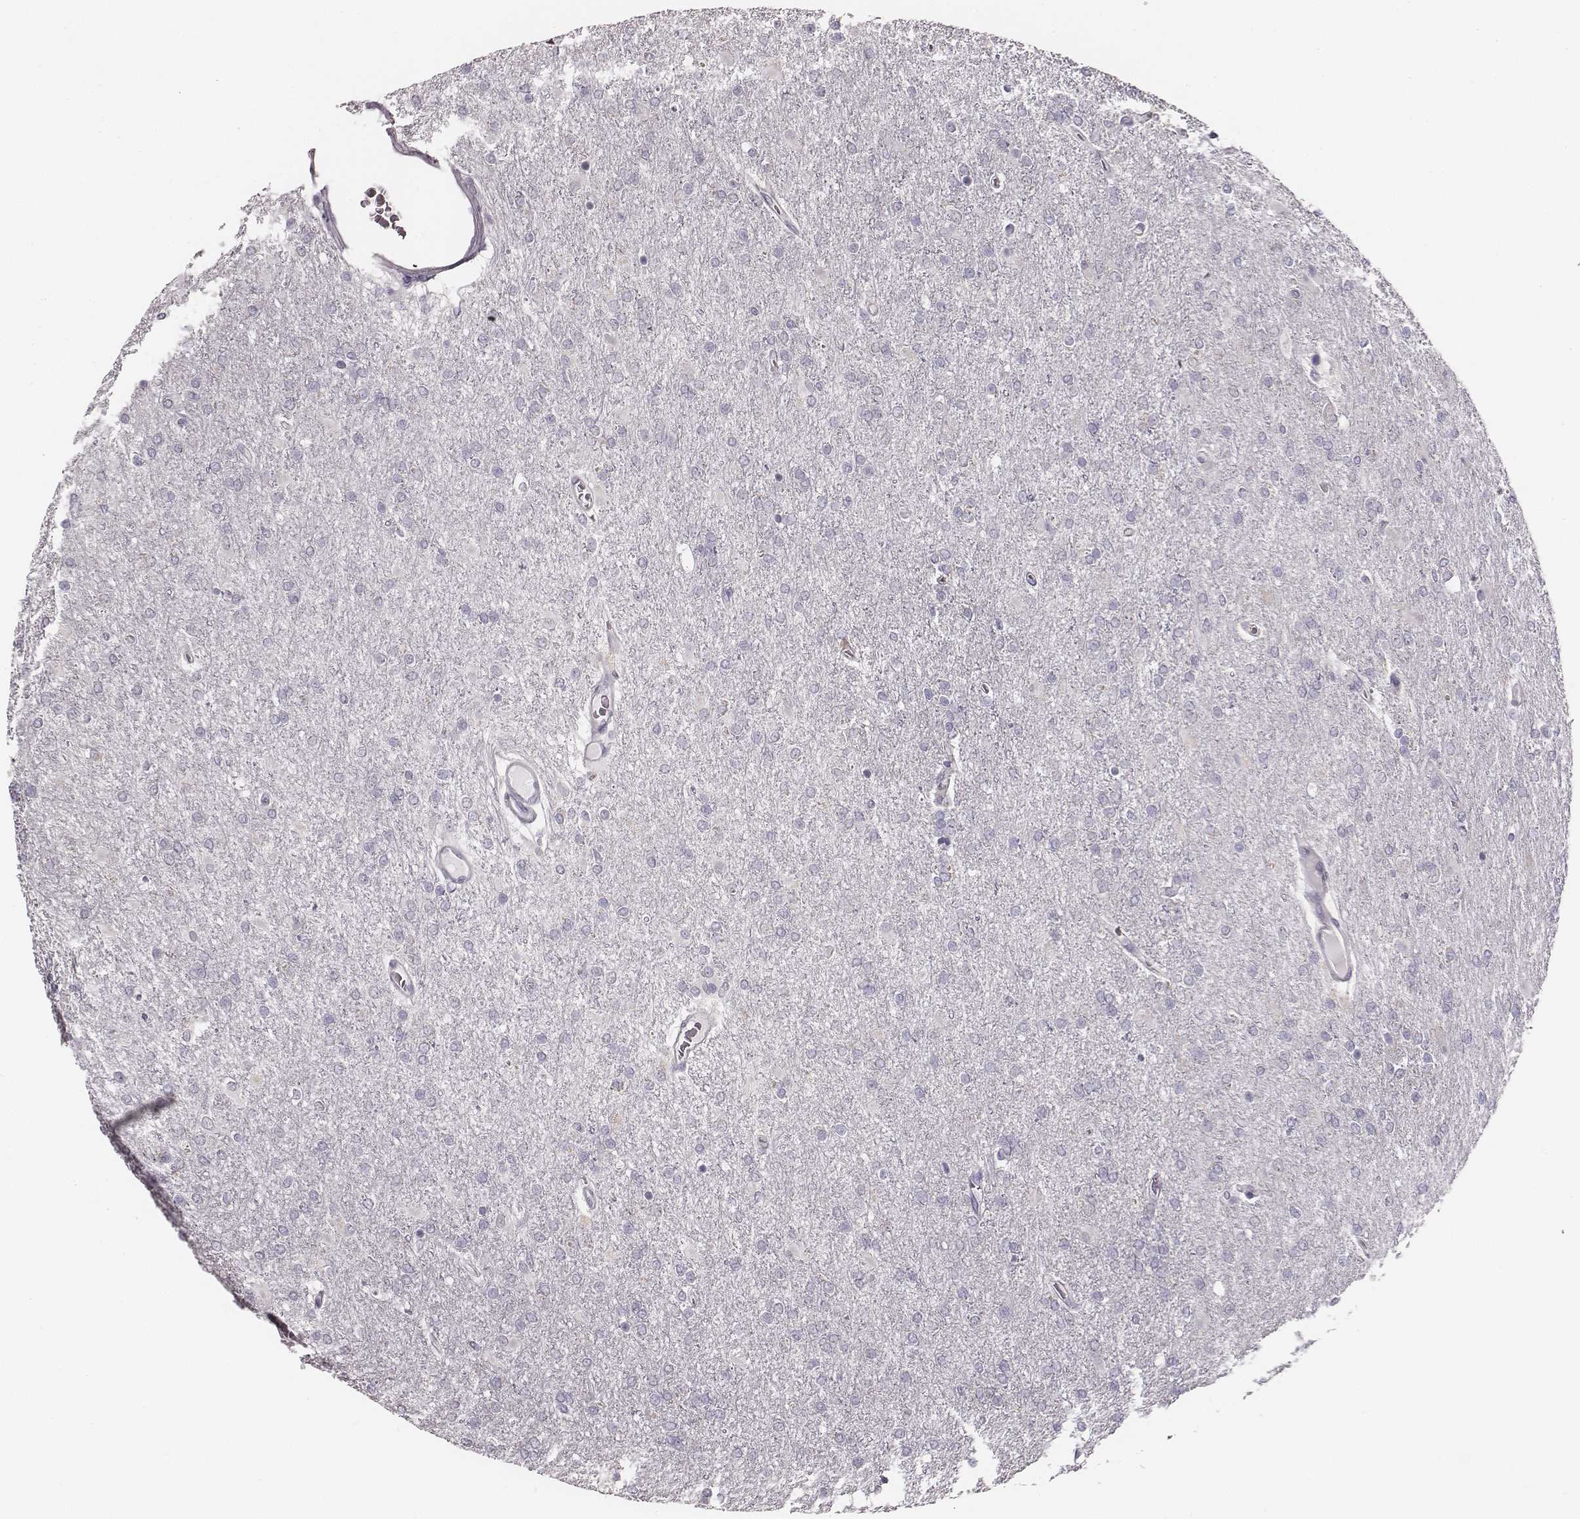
{"staining": {"intensity": "negative", "quantity": "none", "location": "none"}, "tissue": "glioma", "cell_type": "Tumor cells", "image_type": "cancer", "snomed": [{"axis": "morphology", "description": "Glioma, malignant, High grade"}, {"axis": "topography", "description": "Cerebral cortex"}], "caption": "Protein analysis of malignant high-grade glioma demonstrates no significant staining in tumor cells. Nuclei are stained in blue.", "gene": "UBL4B", "patient": {"sex": "male", "age": 70}}